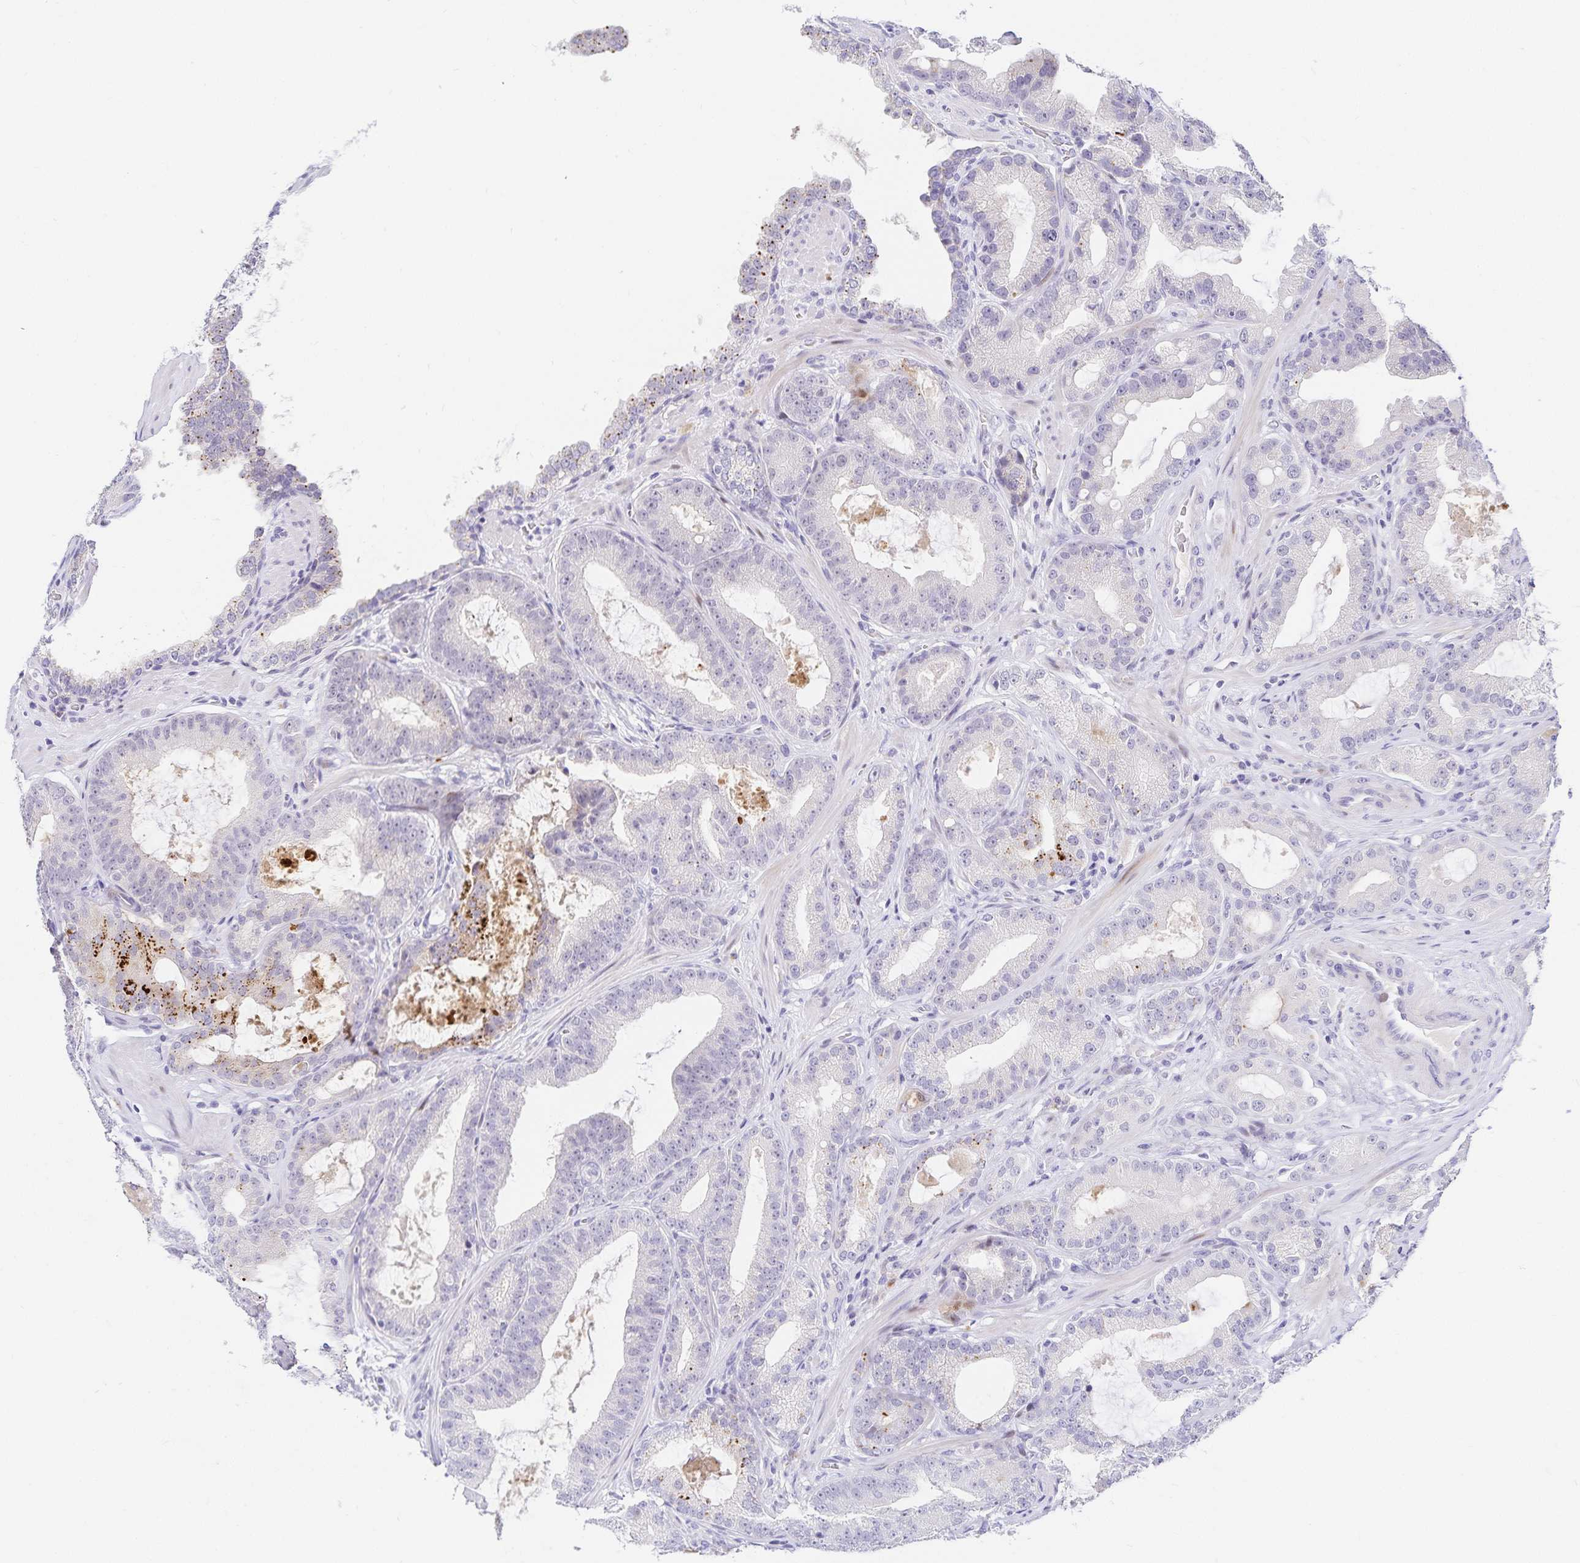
{"staining": {"intensity": "negative", "quantity": "none", "location": "none"}, "tissue": "prostate cancer", "cell_type": "Tumor cells", "image_type": "cancer", "snomed": [{"axis": "morphology", "description": "Adenocarcinoma, High grade"}, {"axis": "topography", "description": "Prostate"}], "caption": "Immunohistochemical staining of prostate adenocarcinoma (high-grade) displays no significant positivity in tumor cells. (DAB (3,3'-diaminobenzidine) immunohistochemistry (IHC), high magnification).", "gene": "KBTBD13", "patient": {"sex": "male", "age": 65}}